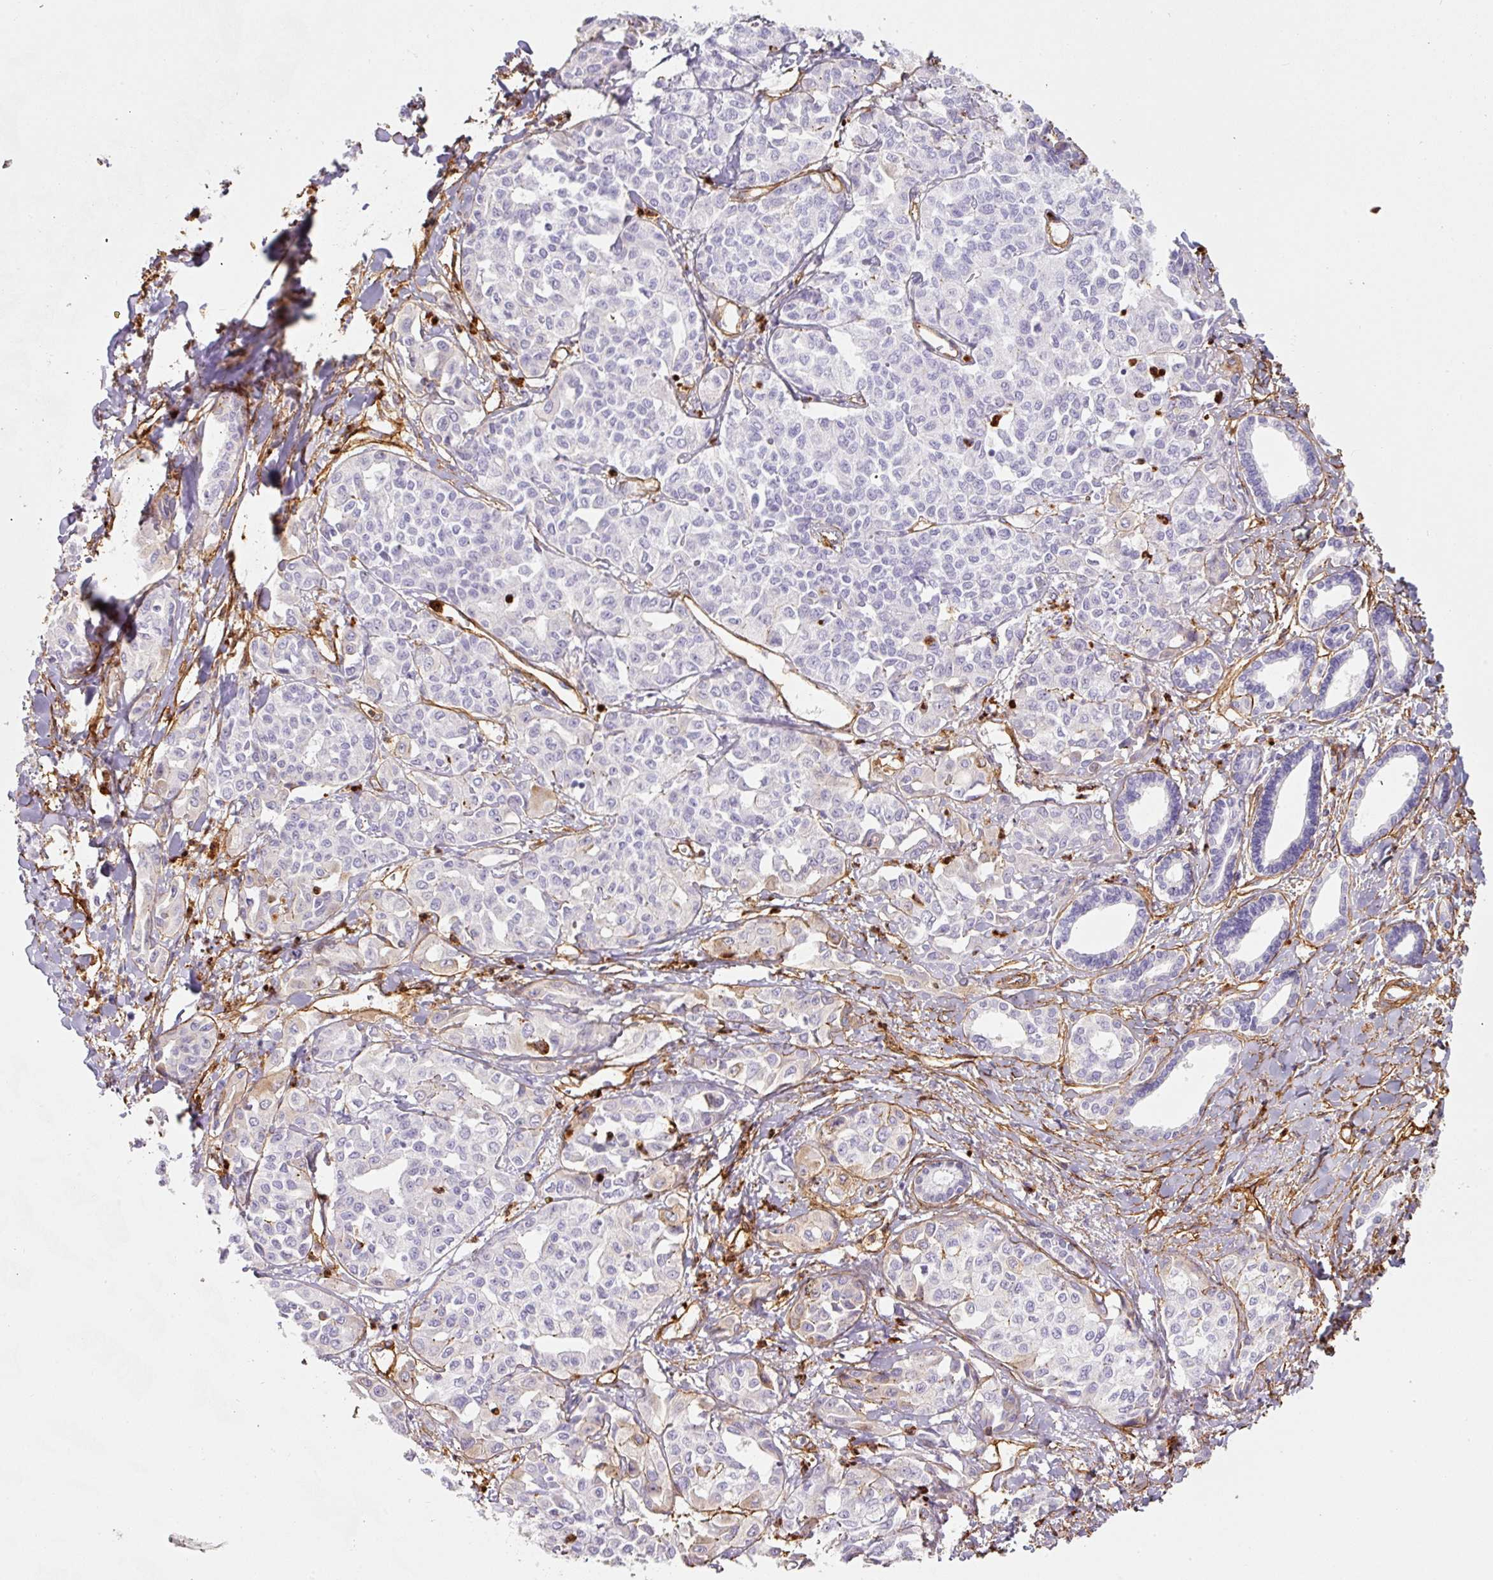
{"staining": {"intensity": "negative", "quantity": "none", "location": "none"}, "tissue": "liver cancer", "cell_type": "Tumor cells", "image_type": "cancer", "snomed": [{"axis": "morphology", "description": "Cholangiocarcinoma"}, {"axis": "topography", "description": "Liver"}], "caption": "This is an IHC photomicrograph of cholangiocarcinoma (liver). There is no expression in tumor cells.", "gene": "LOXL4", "patient": {"sex": "female", "age": 77}}